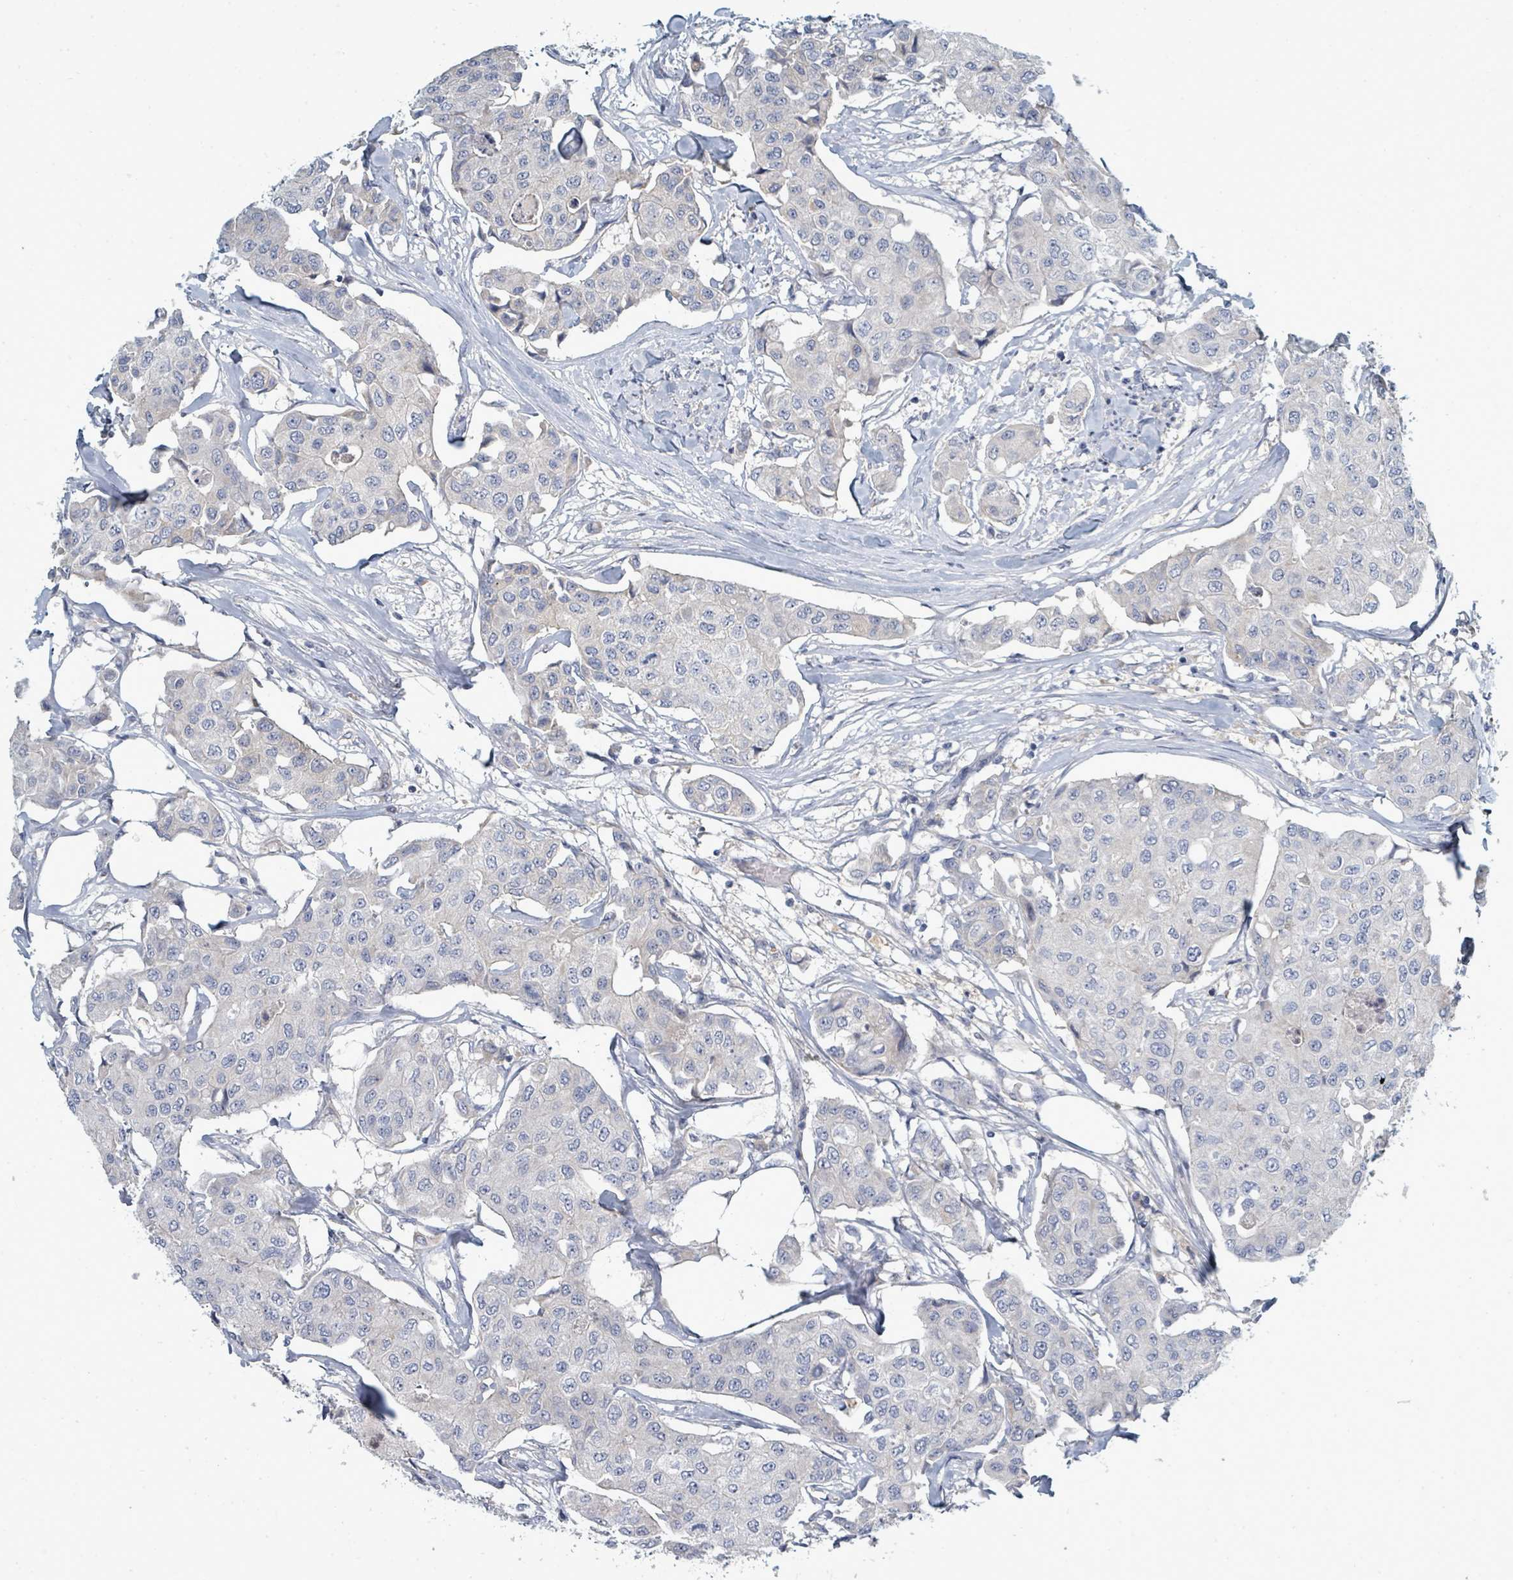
{"staining": {"intensity": "negative", "quantity": "none", "location": "none"}, "tissue": "breast cancer", "cell_type": "Tumor cells", "image_type": "cancer", "snomed": [{"axis": "morphology", "description": "Duct carcinoma"}, {"axis": "topography", "description": "Breast"}, {"axis": "topography", "description": "Lymph node"}], "caption": "Breast cancer stained for a protein using IHC exhibits no staining tumor cells.", "gene": "SLC25A23", "patient": {"sex": "female", "age": 80}}